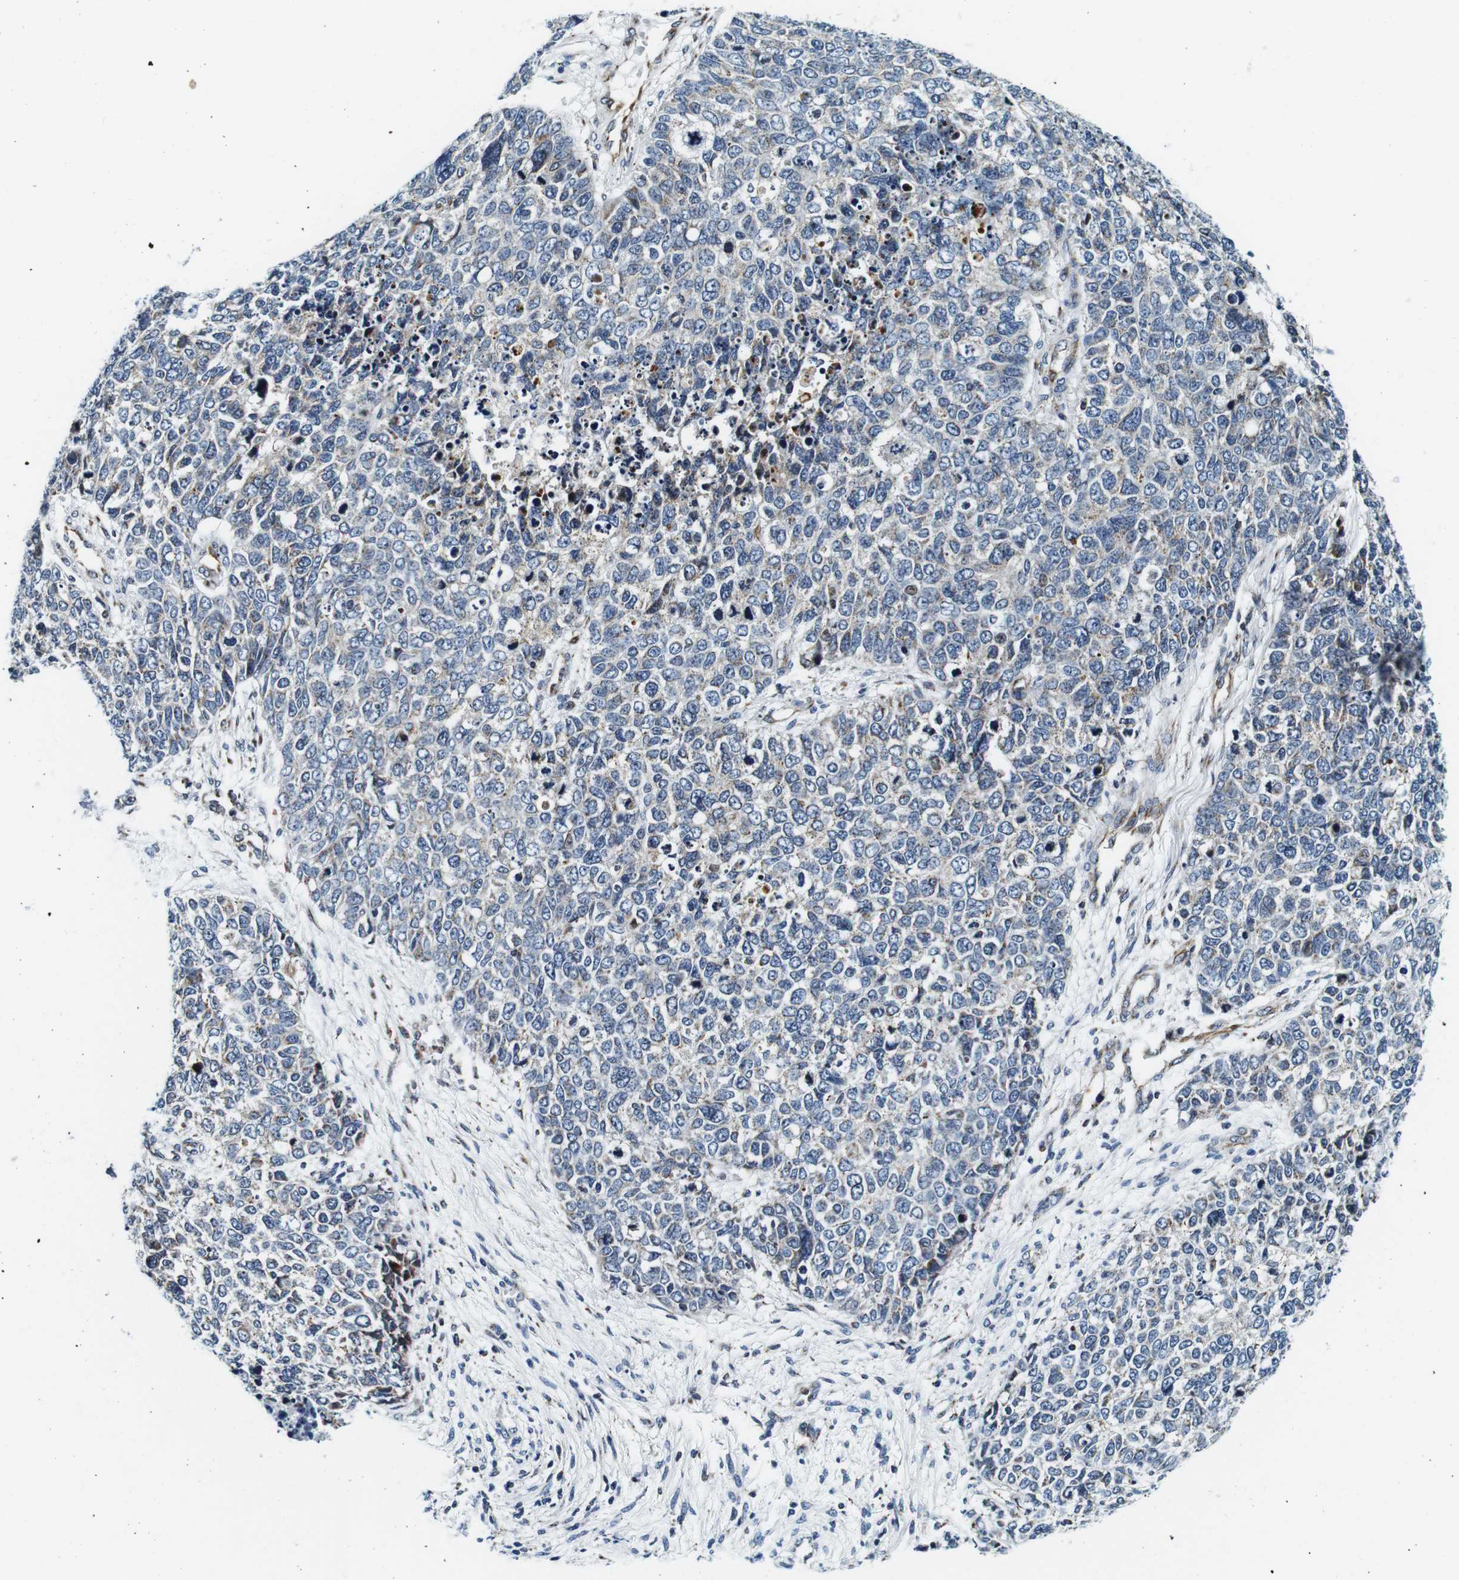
{"staining": {"intensity": "negative", "quantity": "none", "location": "none"}, "tissue": "cervical cancer", "cell_type": "Tumor cells", "image_type": "cancer", "snomed": [{"axis": "morphology", "description": "Squamous cell carcinoma, NOS"}, {"axis": "topography", "description": "Cervix"}], "caption": "Tumor cells show no significant staining in cervical squamous cell carcinoma.", "gene": "FAR2", "patient": {"sex": "female", "age": 63}}